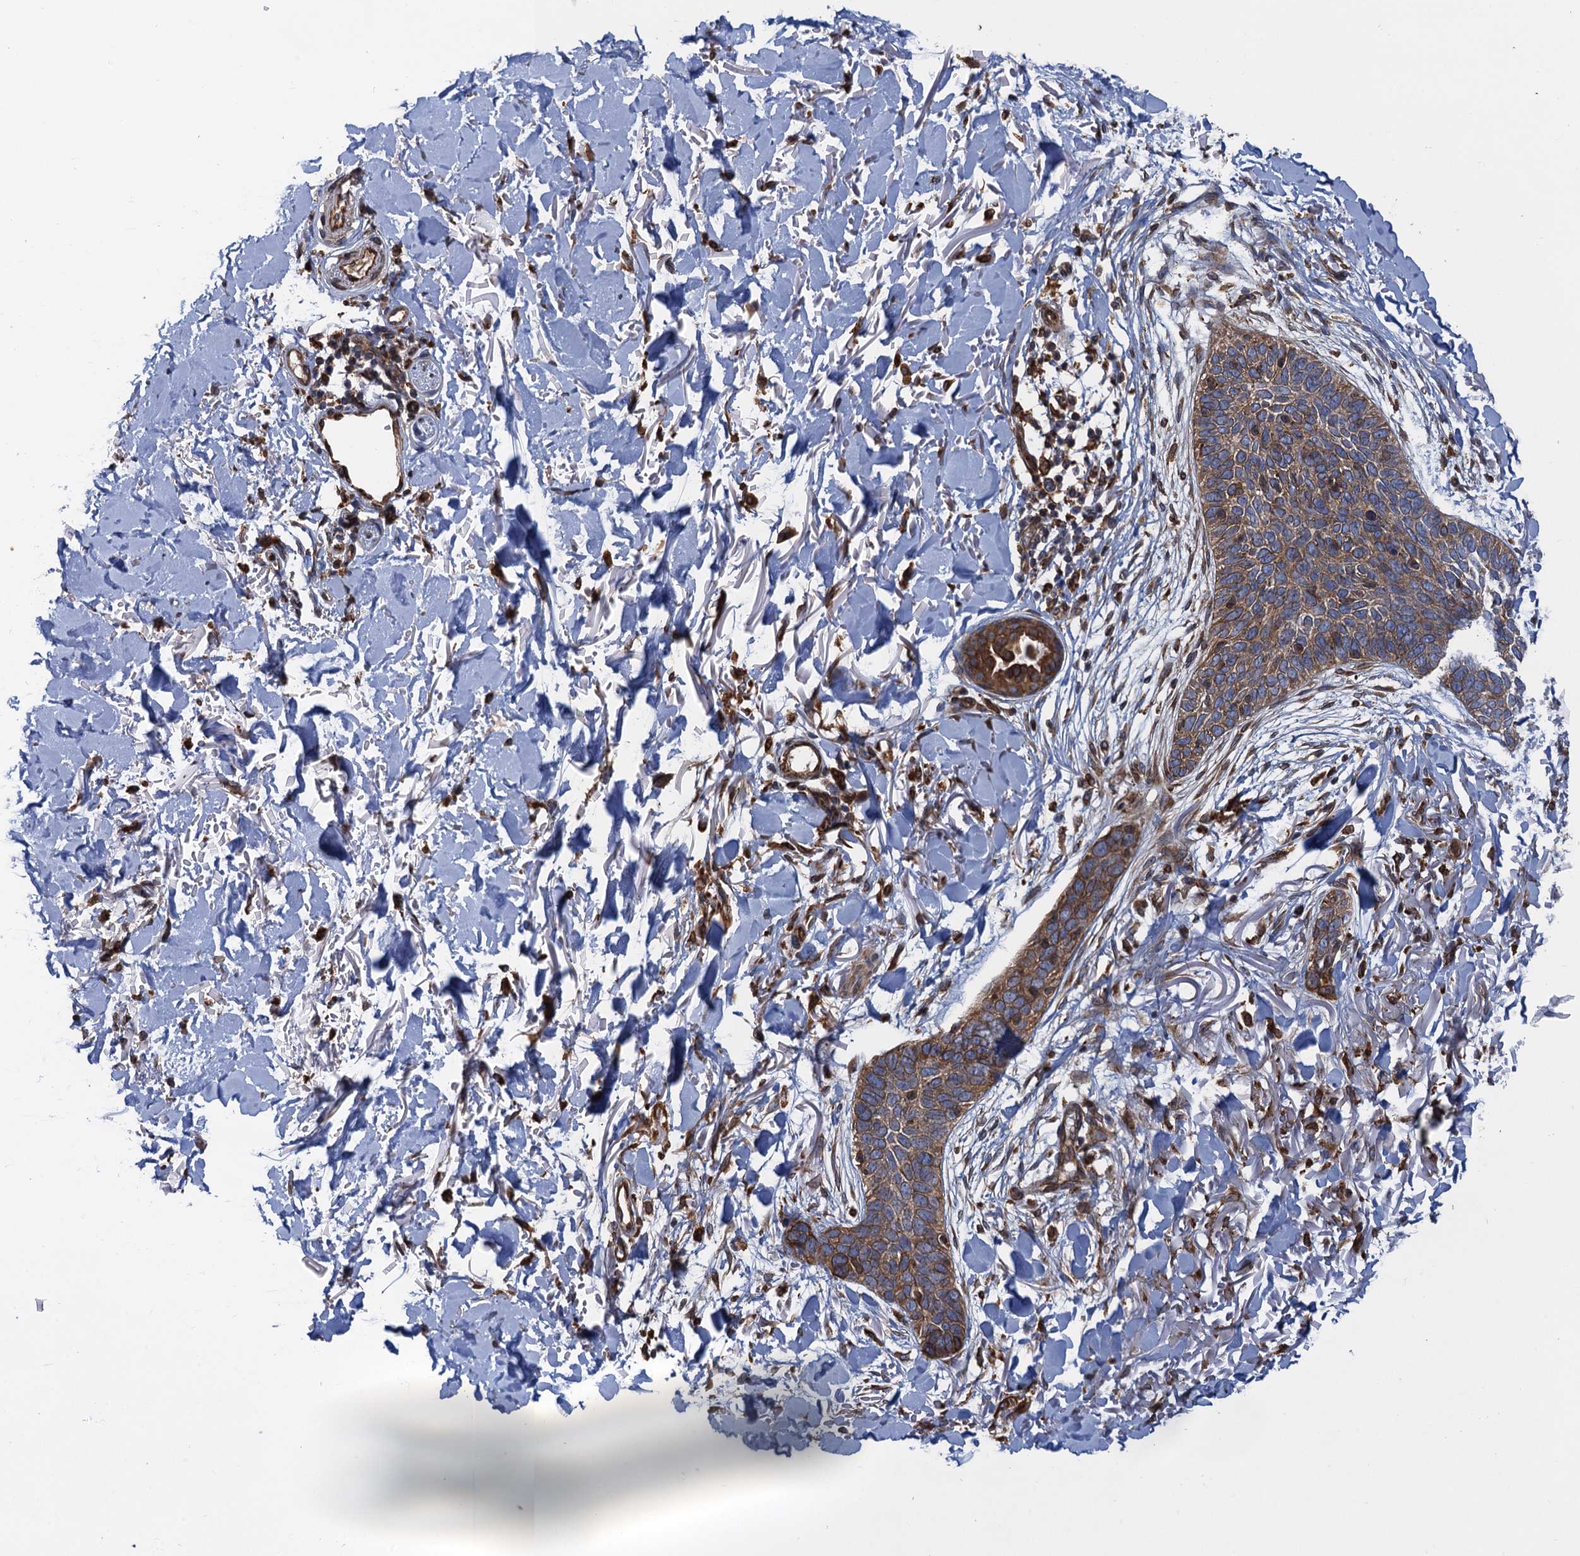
{"staining": {"intensity": "moderate", "quantity": ">75%", "location": "cytoplasmic/membranous"}, "tissue": "skin cancer", "cell_type": "Tumor cells", "image_type": "cancer", "snomed": [{"axis": "morphology", "description": "Basal cell carcinoma"}, {"axis": "topography", "description": "Skin"}], "caption": "This is an image of IHC staining of skin cancer (basal cell carcinoma), which shows moderate positivity in the cytoplasmic/membranous of tumor cells.", "gene": "ARMC5", "patient": {"sex": "male", "age": 85}}